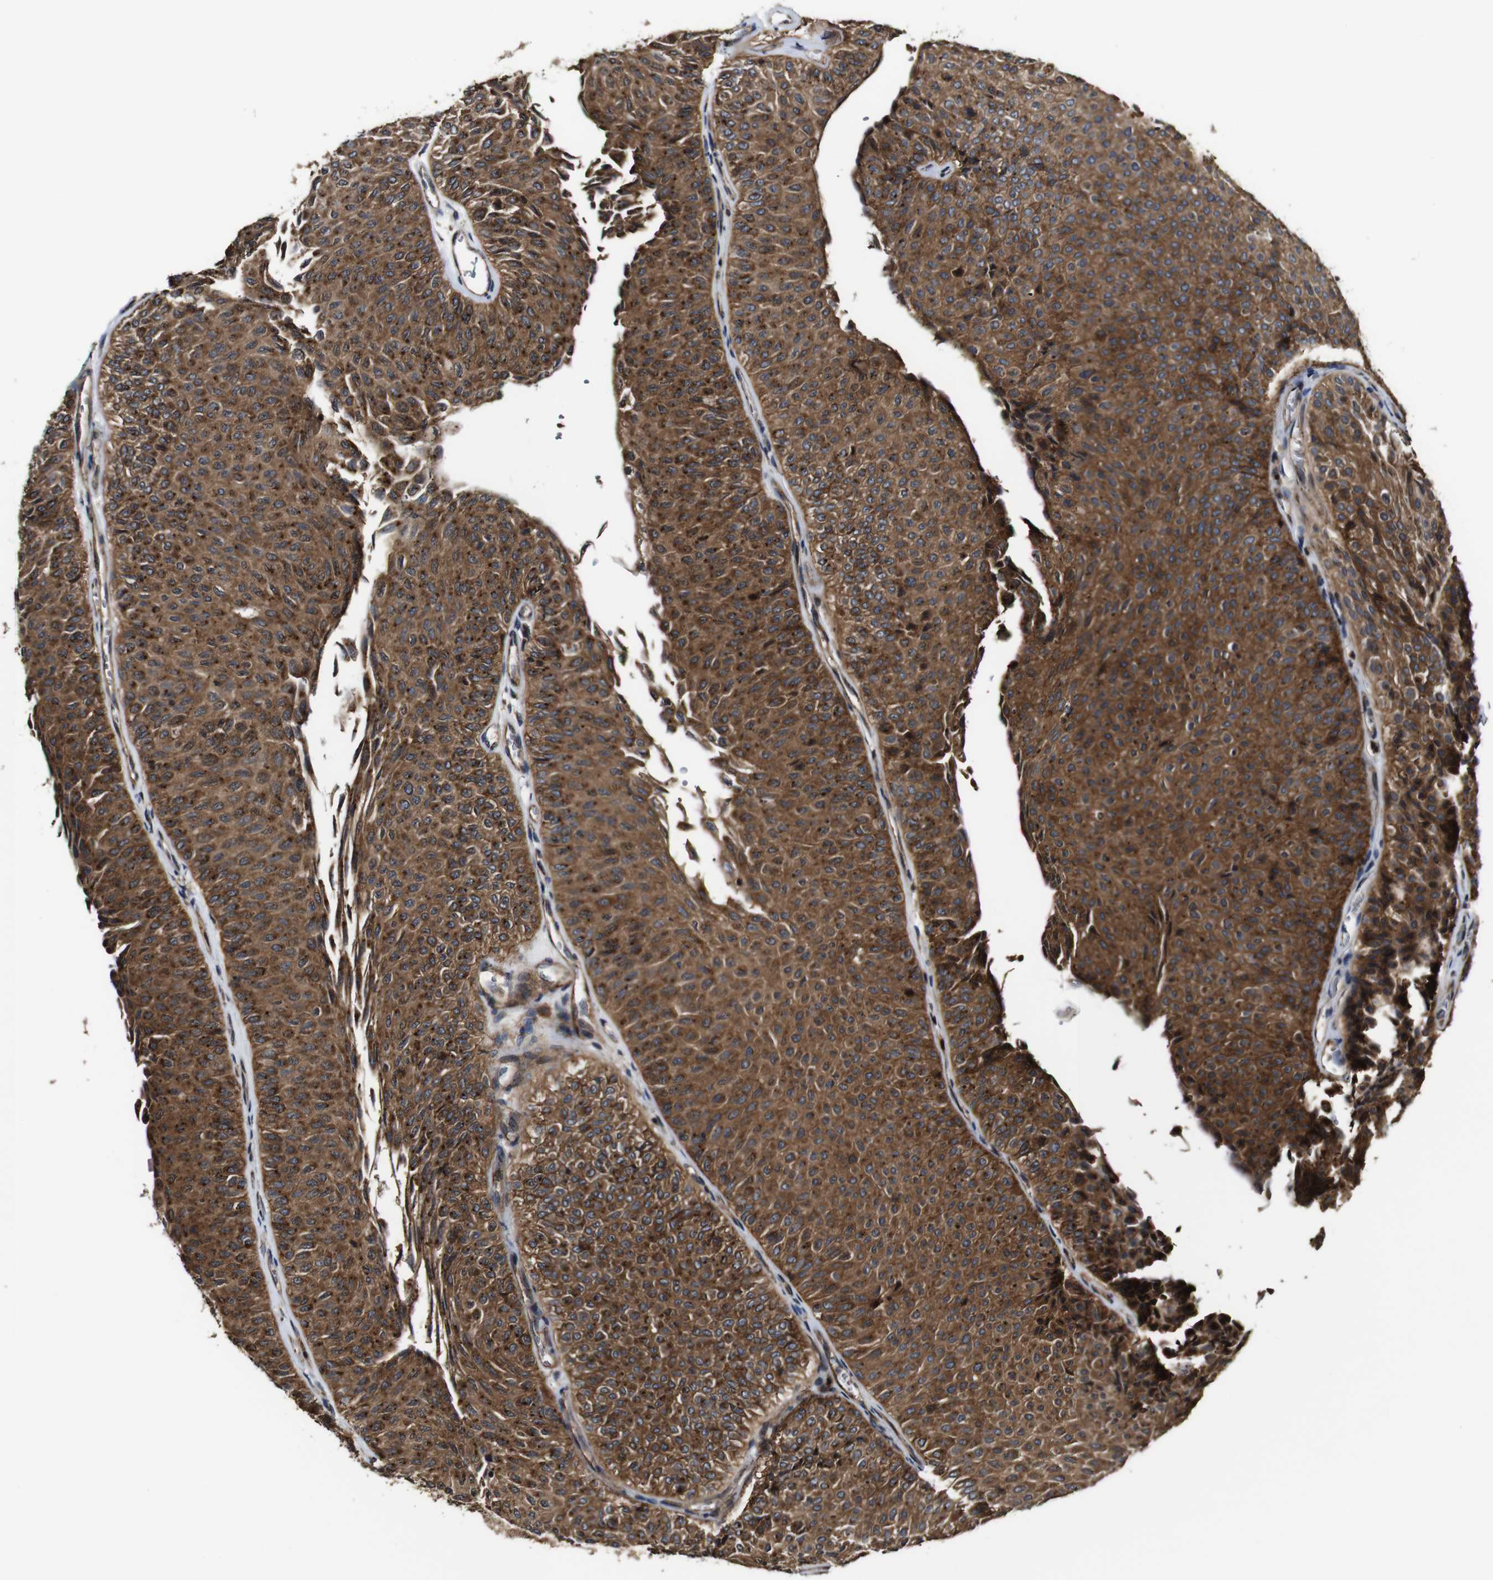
{"staining": {"intensity": "strong", "quantity": ">75%", "location": "cytoplasmic/membranous"}, "tissue": "urothelial cancer", "cell_type": "Tumor cells", "image_type": "cancer", "snomed": [{"axis": "morphology", "description": "Urothelial carcinoma, Low grade"}, {"axis": "topography", "description": "Urinary bladder"}], "caption": "Urothelial carcinoma (low-grade) stained for a protein (brown) exhibits strong cytoplasmic/membranous positive staining in approximately >75% of tumor cells.", "gene": "TNIK", "patient": {"sex": "male", "age": 78}}